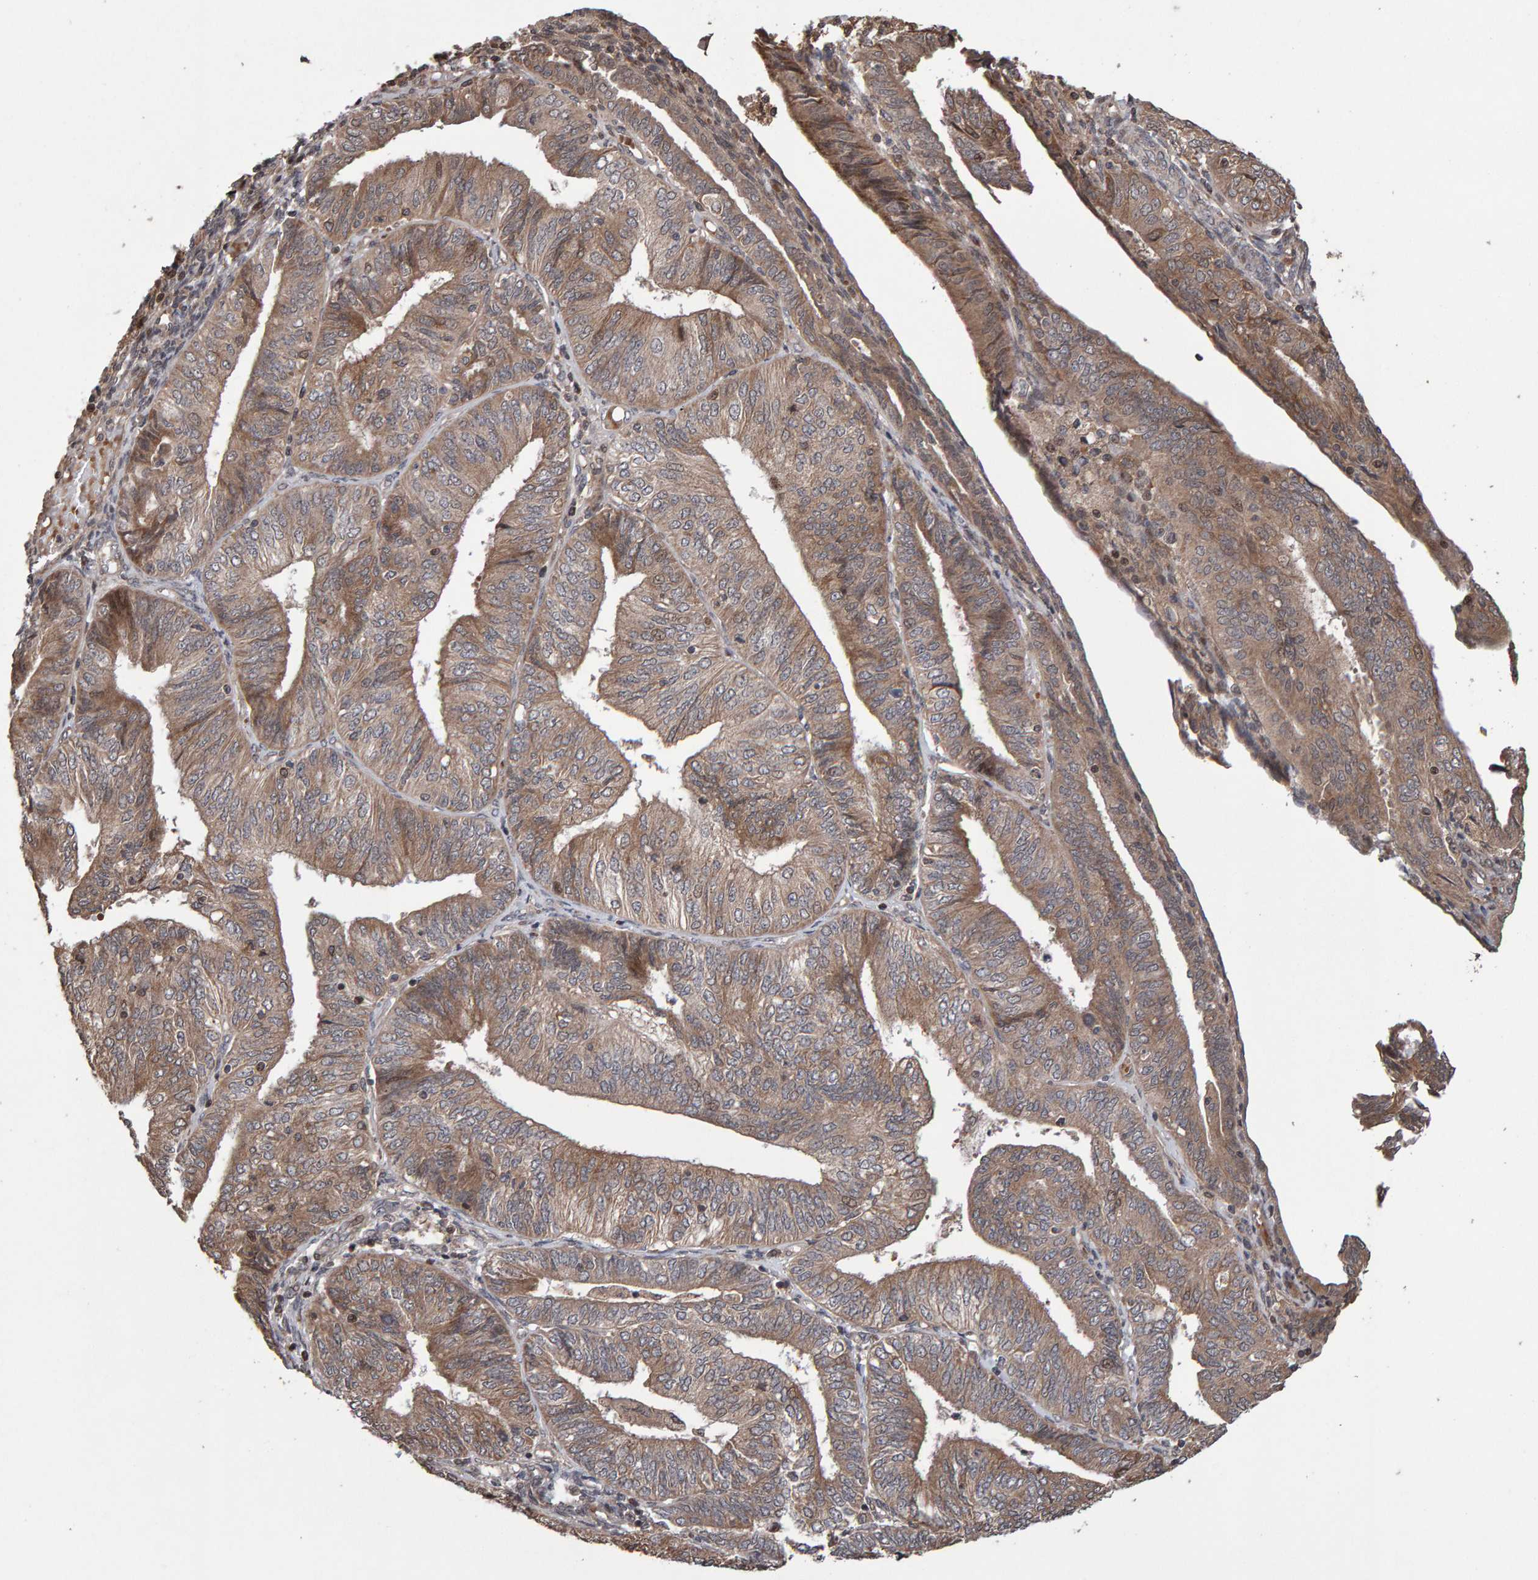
{"staining": {"intensity": "moderate", "quantity": ">75%", "location": "cytoplasmic/membranous"}, "tissue": "endometrial cancer", "cell_type": "Tumor cells", "image_type": "cancer", "snomed": [{"axis": "morphology", "description": "Adenocarcinoma, NOS"}, {"axis": "topography", "description": "Endometrium"}], "caption": "Brown immunohistochemical staining in adenocarcinoma (endometrial) reveals moderate cytoplasmic/membranous staining in about >75% of tumor cells.", "gene": "PECR", "patient": {"sex": "female", "age": 58}}